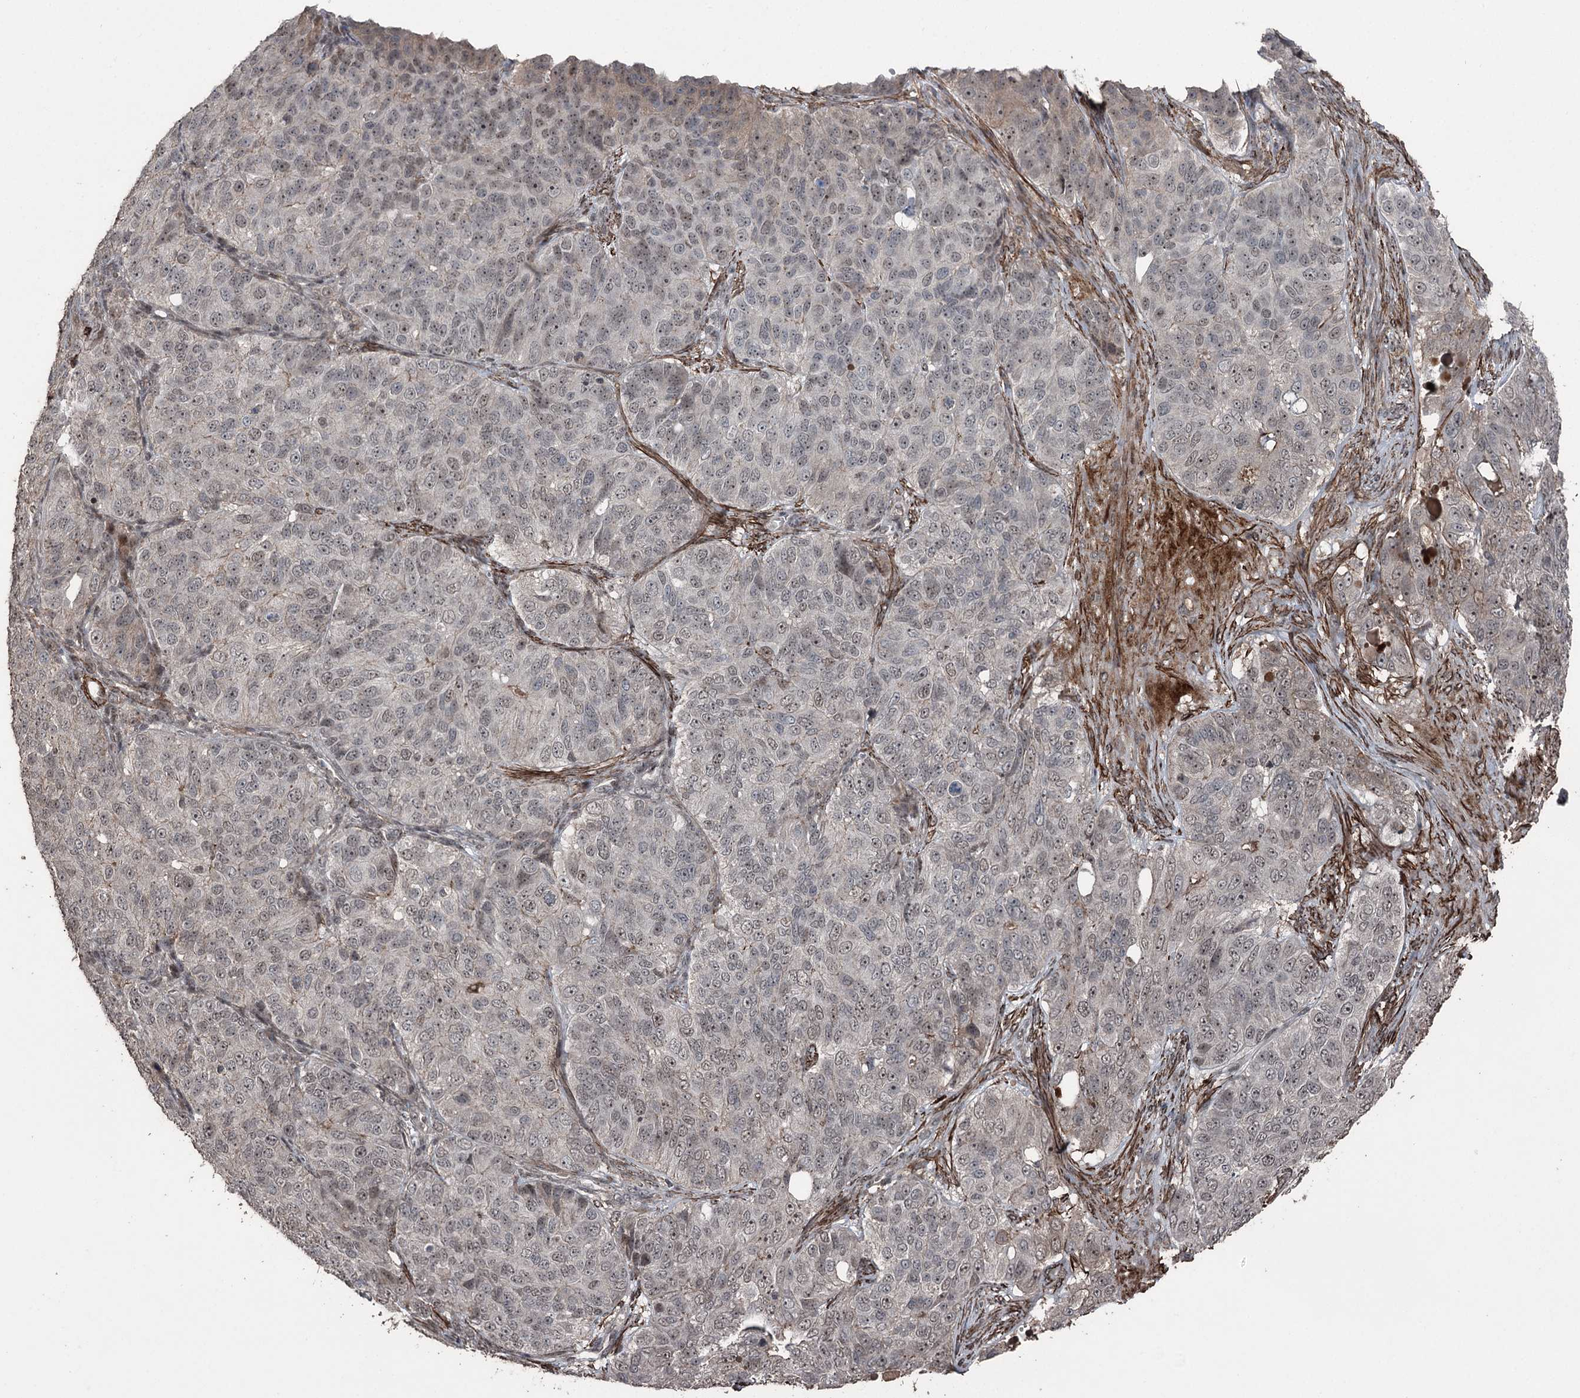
{"staining": {"intensity": "weak", "quantity": "25%-75%", "location": "nuclear"}, "tissue": "ovarian cancer", "cell_type": "Tumor cells", "image_type": "cancer", "snomed": [{"axis": "morphology", "description": "Carcinoma, endometroid"}, {"axis": "topography", "description": "Ovary"}], "caption": "A low amount of weak nuclear staining is appreciated in about 25%-75% of tumor cells in endometroid carcinoma (ovarian) tissue. (Brightfield microscopy of DAB IHC at high magnification).", "gene": "CCDC82", "patient": {"sex": "female", "age": 51}}